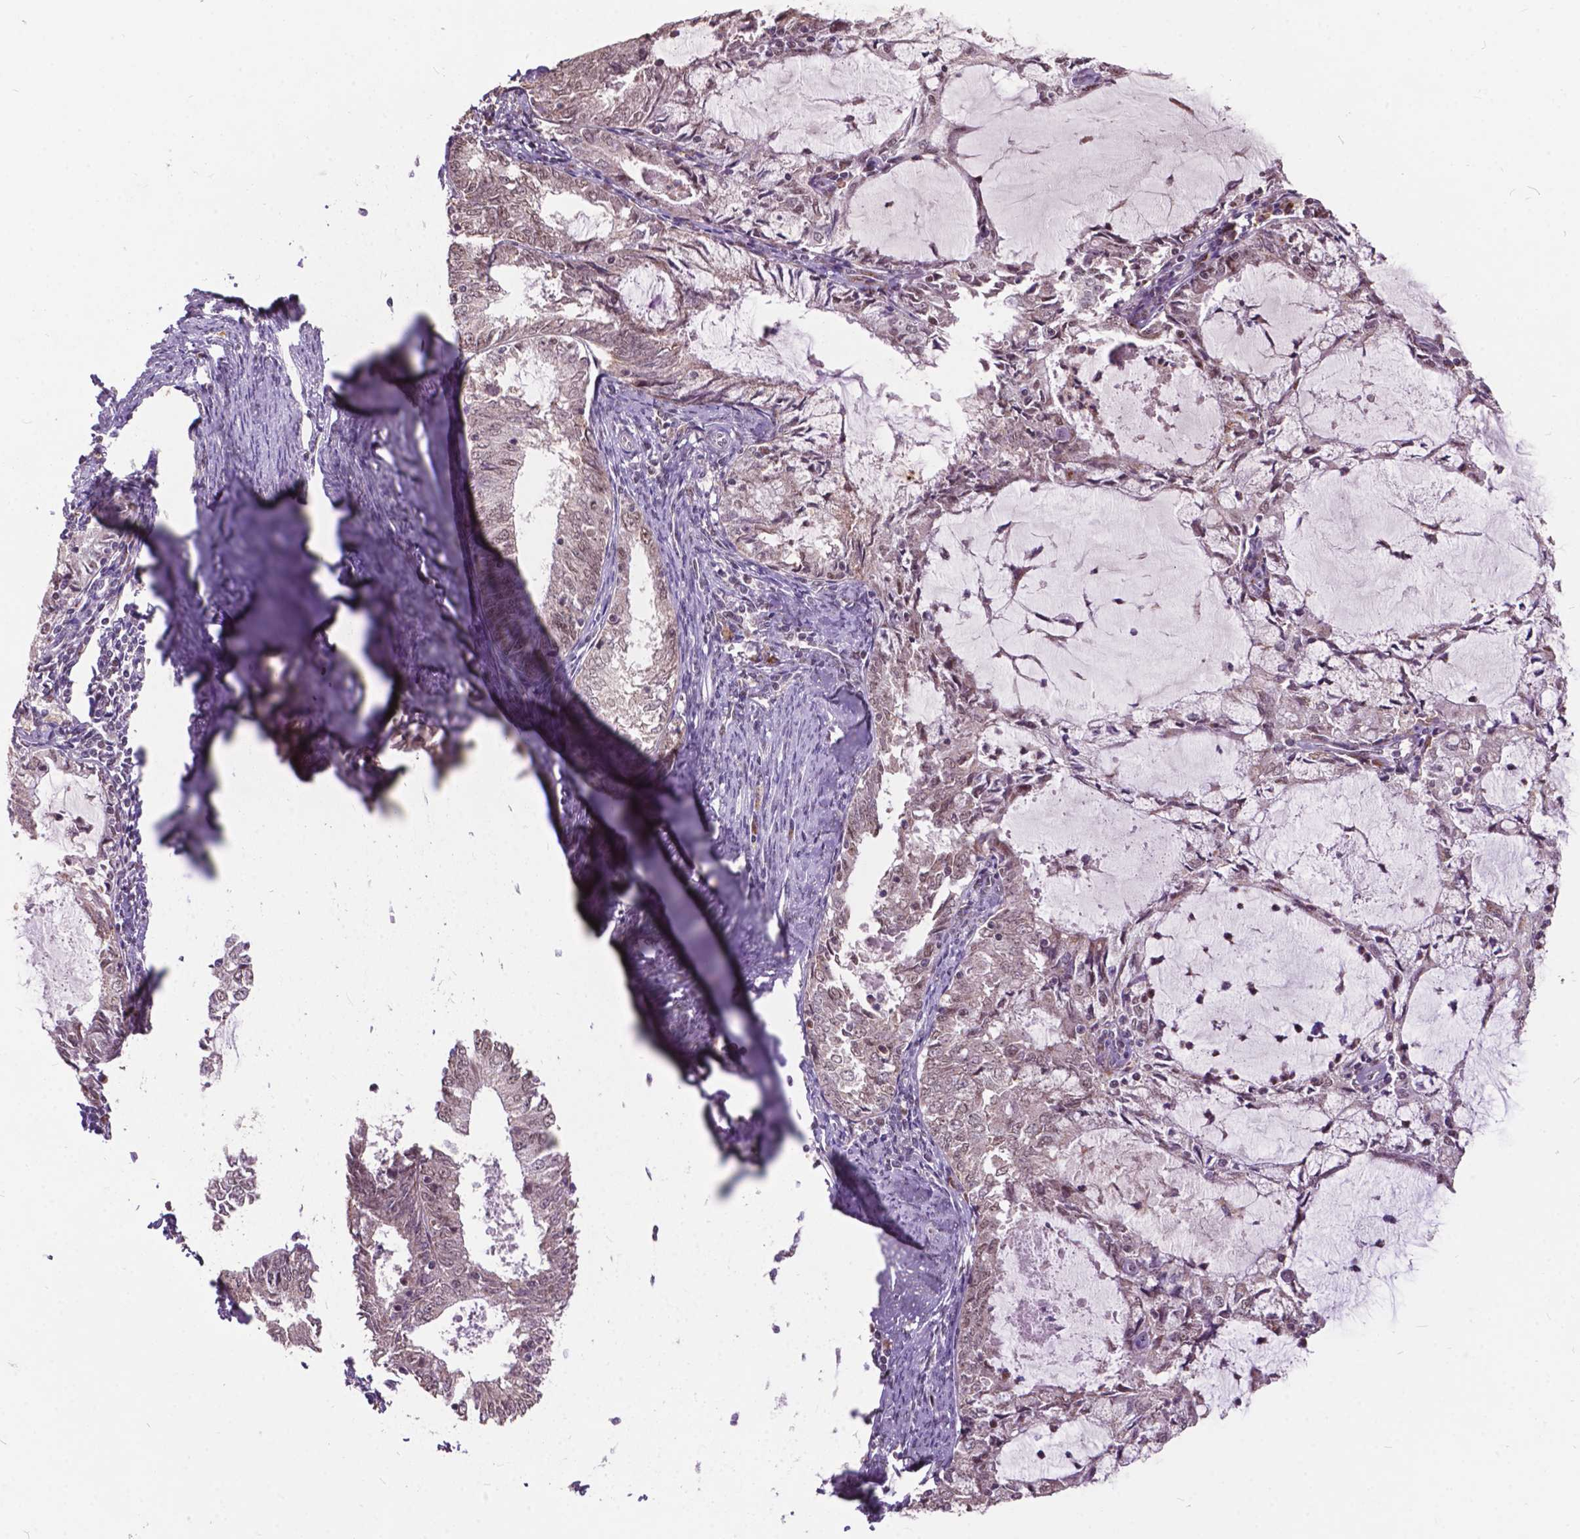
{"staining": {"intensity": "weak", "quantity": "<25%", "location": "nuclear"}, "tissue": "endometrial cancer", "cell_type": "Tumor cells", "image_type": "cancer", "snomed": [{"axis": "morphology", "description": "Adenocarcinoma, NOS"}, {"axis": "topography", "description": "Endometrium"}], "caption": "A high-resolution image shows immunohistochemistry (IHC) staining of endometrial cancer (adenocarcinoma), which shows no significant positivity in tumor cells.", "gene": "MSH2", "patient": {"sex": "female", "age": 57}}